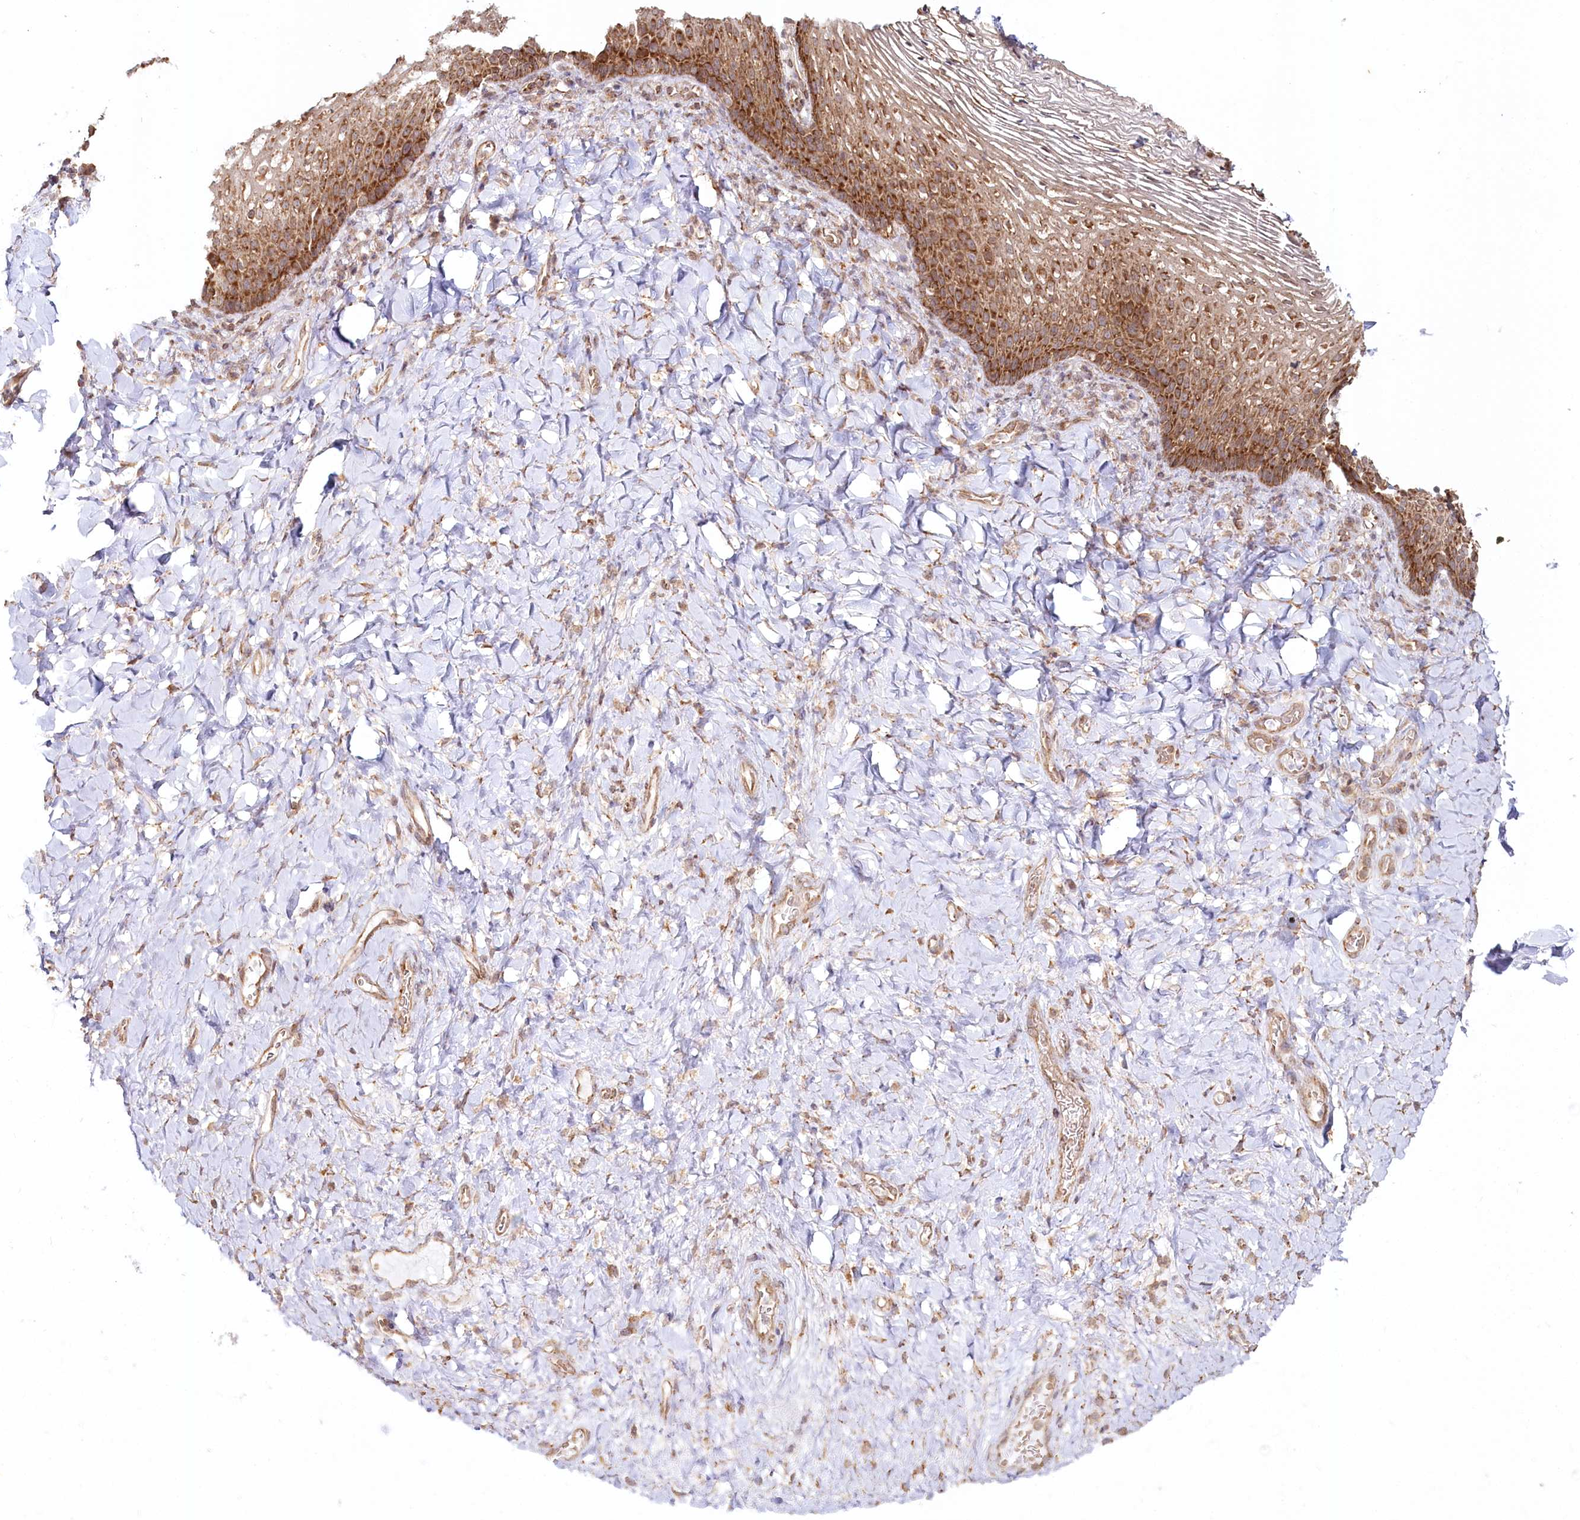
{"staining": {"intensity": "strong", "quantity": "25%-75%", "location": "cytoplasmic/membranous"}, "tissue": "vagina", "cell_type": "Squamous epithelial cells", "image_type": "normal", "snomed": [{"axis": "morphology", "description": "Normal tissue, NOS"}, {"axis": "topography", "description": "Vagina"}], "caption": "Immunohistochemistry (IHC) (DAB) staining of normal vagina exhibits strong cytoplasmic/membranous protein staining in approximately 25%-75% of squamous epithelial cells.", "gene": "OTUD4", "patient": {"sex": "female", "age": 60}}